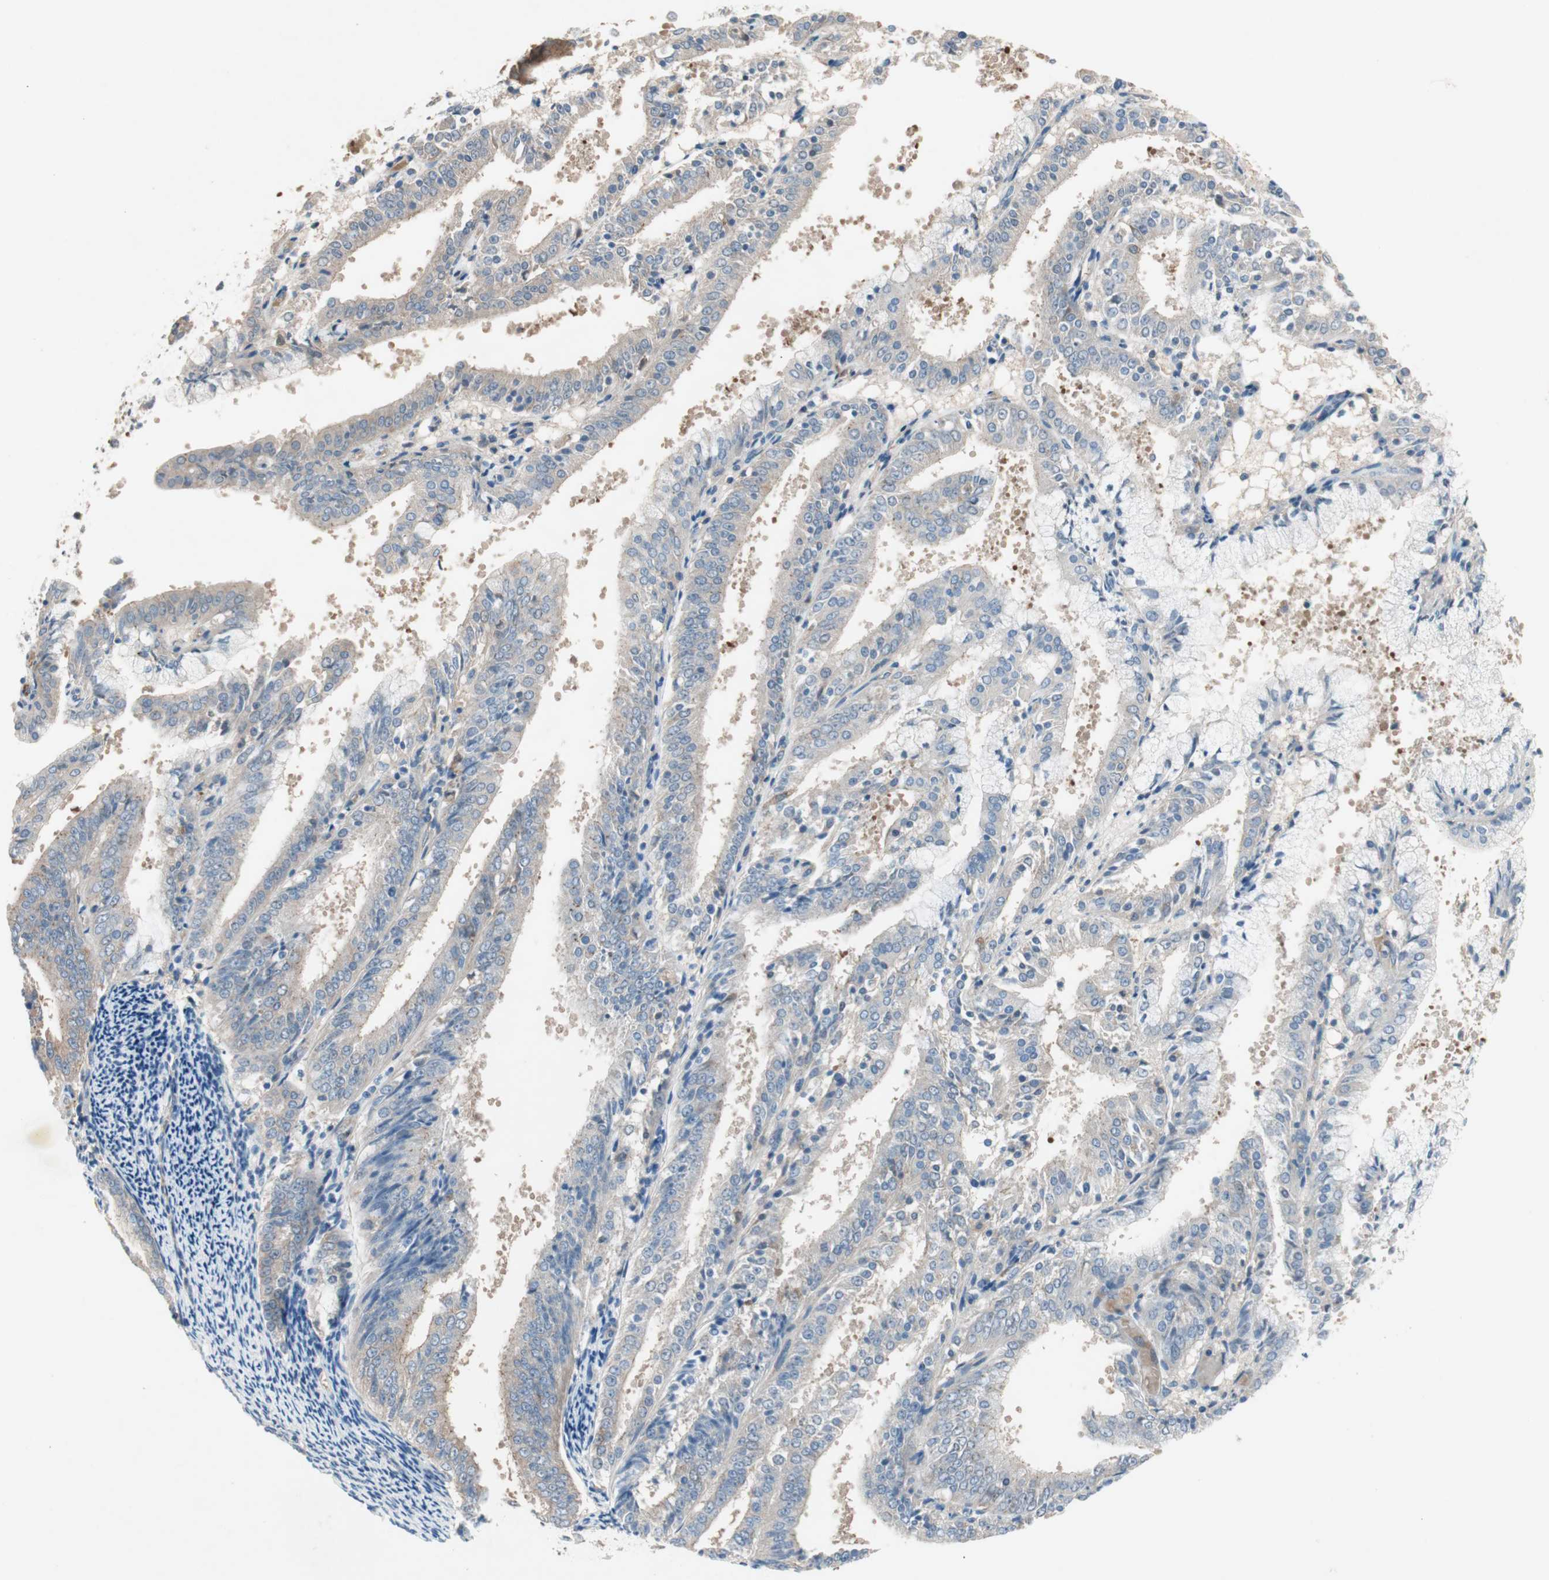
{"staining": {"intensity": "weak", "quantity": "<25%", "location": "cytoplasmic/membranous"}, "tissue": "endometrial cancer", "cell_type": "Tumor cells", "image_type": "cancer", "snomed": [{"axis": "morphology", "description": "Adenocarcinoma, NOS"}, {"axis": "topography", "description": "Endometrium"}], "caption": "High magnification brightfield microscopy of endometrial cancer (adenocarcinoma) stained with DAB (3,3'-diaminobenzidine) (brown) and counterstained with hematoxylin (blue): tumor cells show no significant staining.", "gene": "GLUL", "patient": {"sex": "female", "age": 63}}